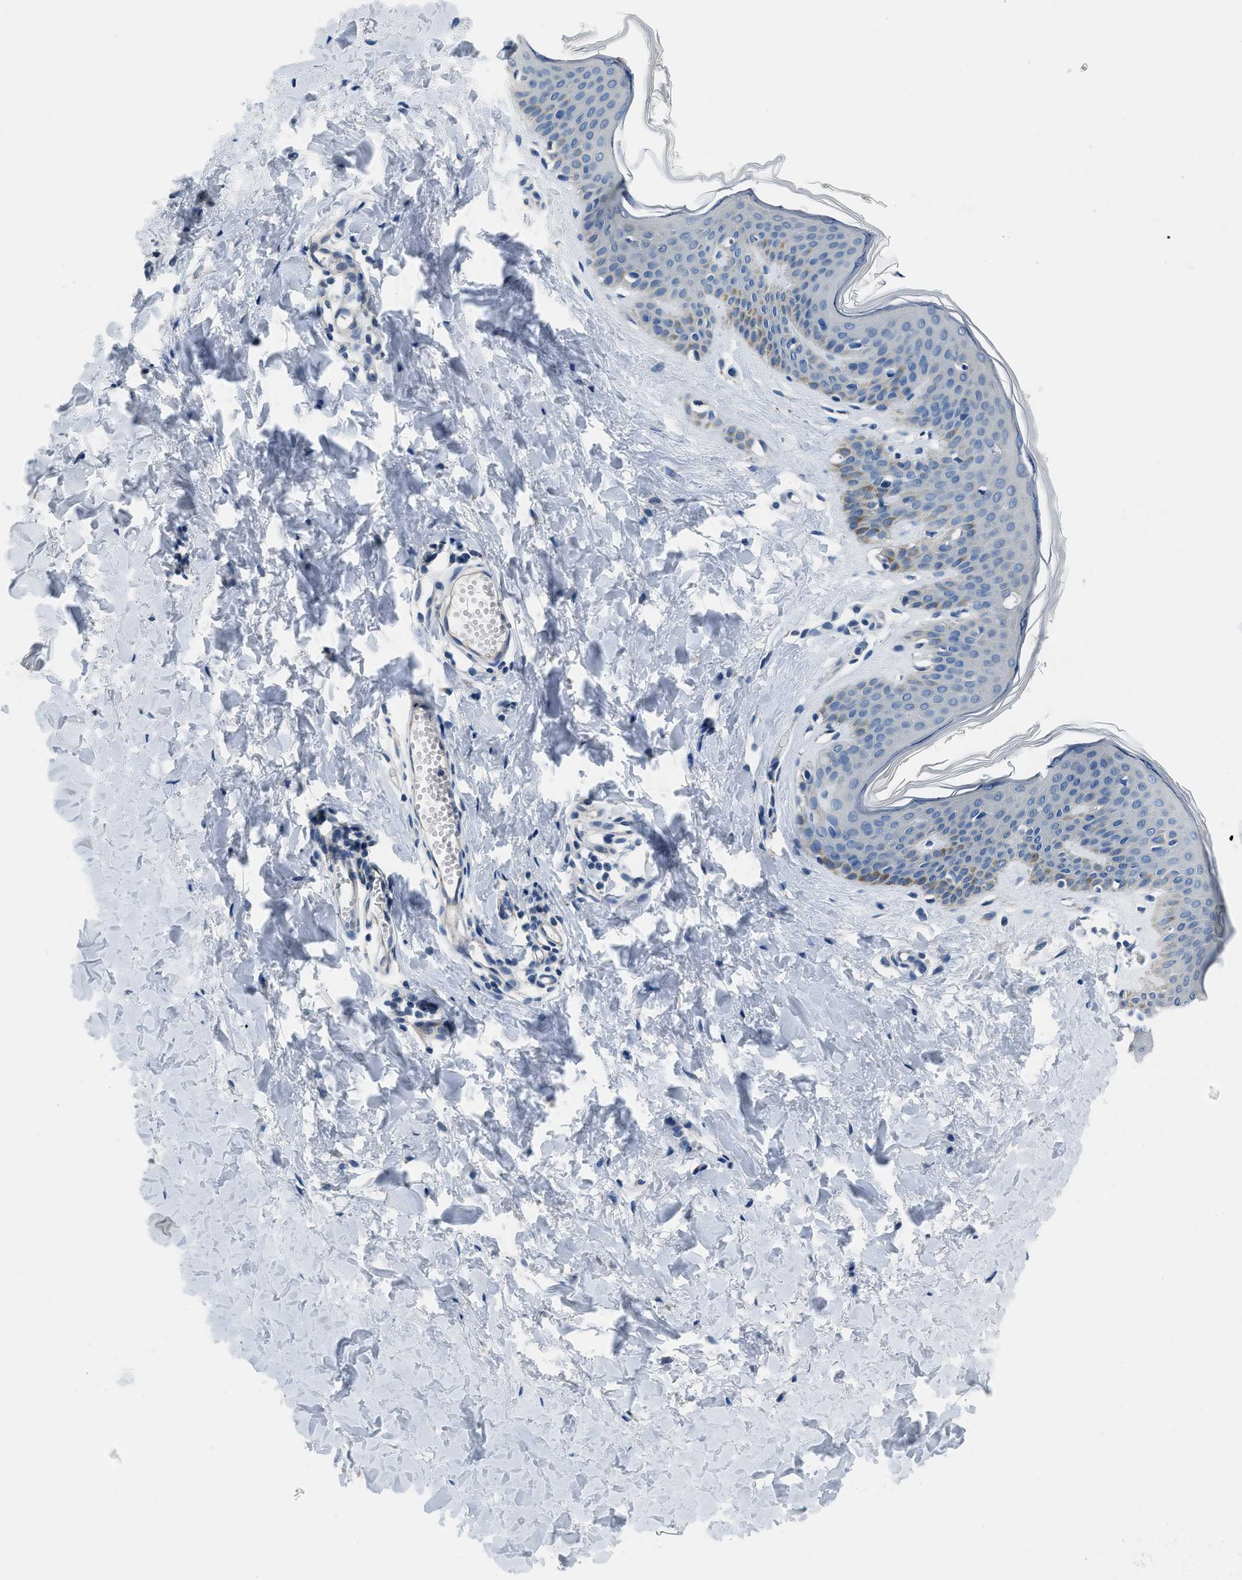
{"staining": {"intensity": "negative", "quantity": "none", "location": "none"}, "tissue": "skin", "cell_type": "Fibroblasts", "image_type": "normal", "snomed": [{"axis": "morphology", "description": "Normal tissue, NOS"}, {"axis": "topography", "description": "Skin"}], "caption": "The immunohistochemistry (IHC) image has no significant staining in fibroblasts of skin.", "gene": "GJA3", "patient": {"sex": "female", "age": 17}}